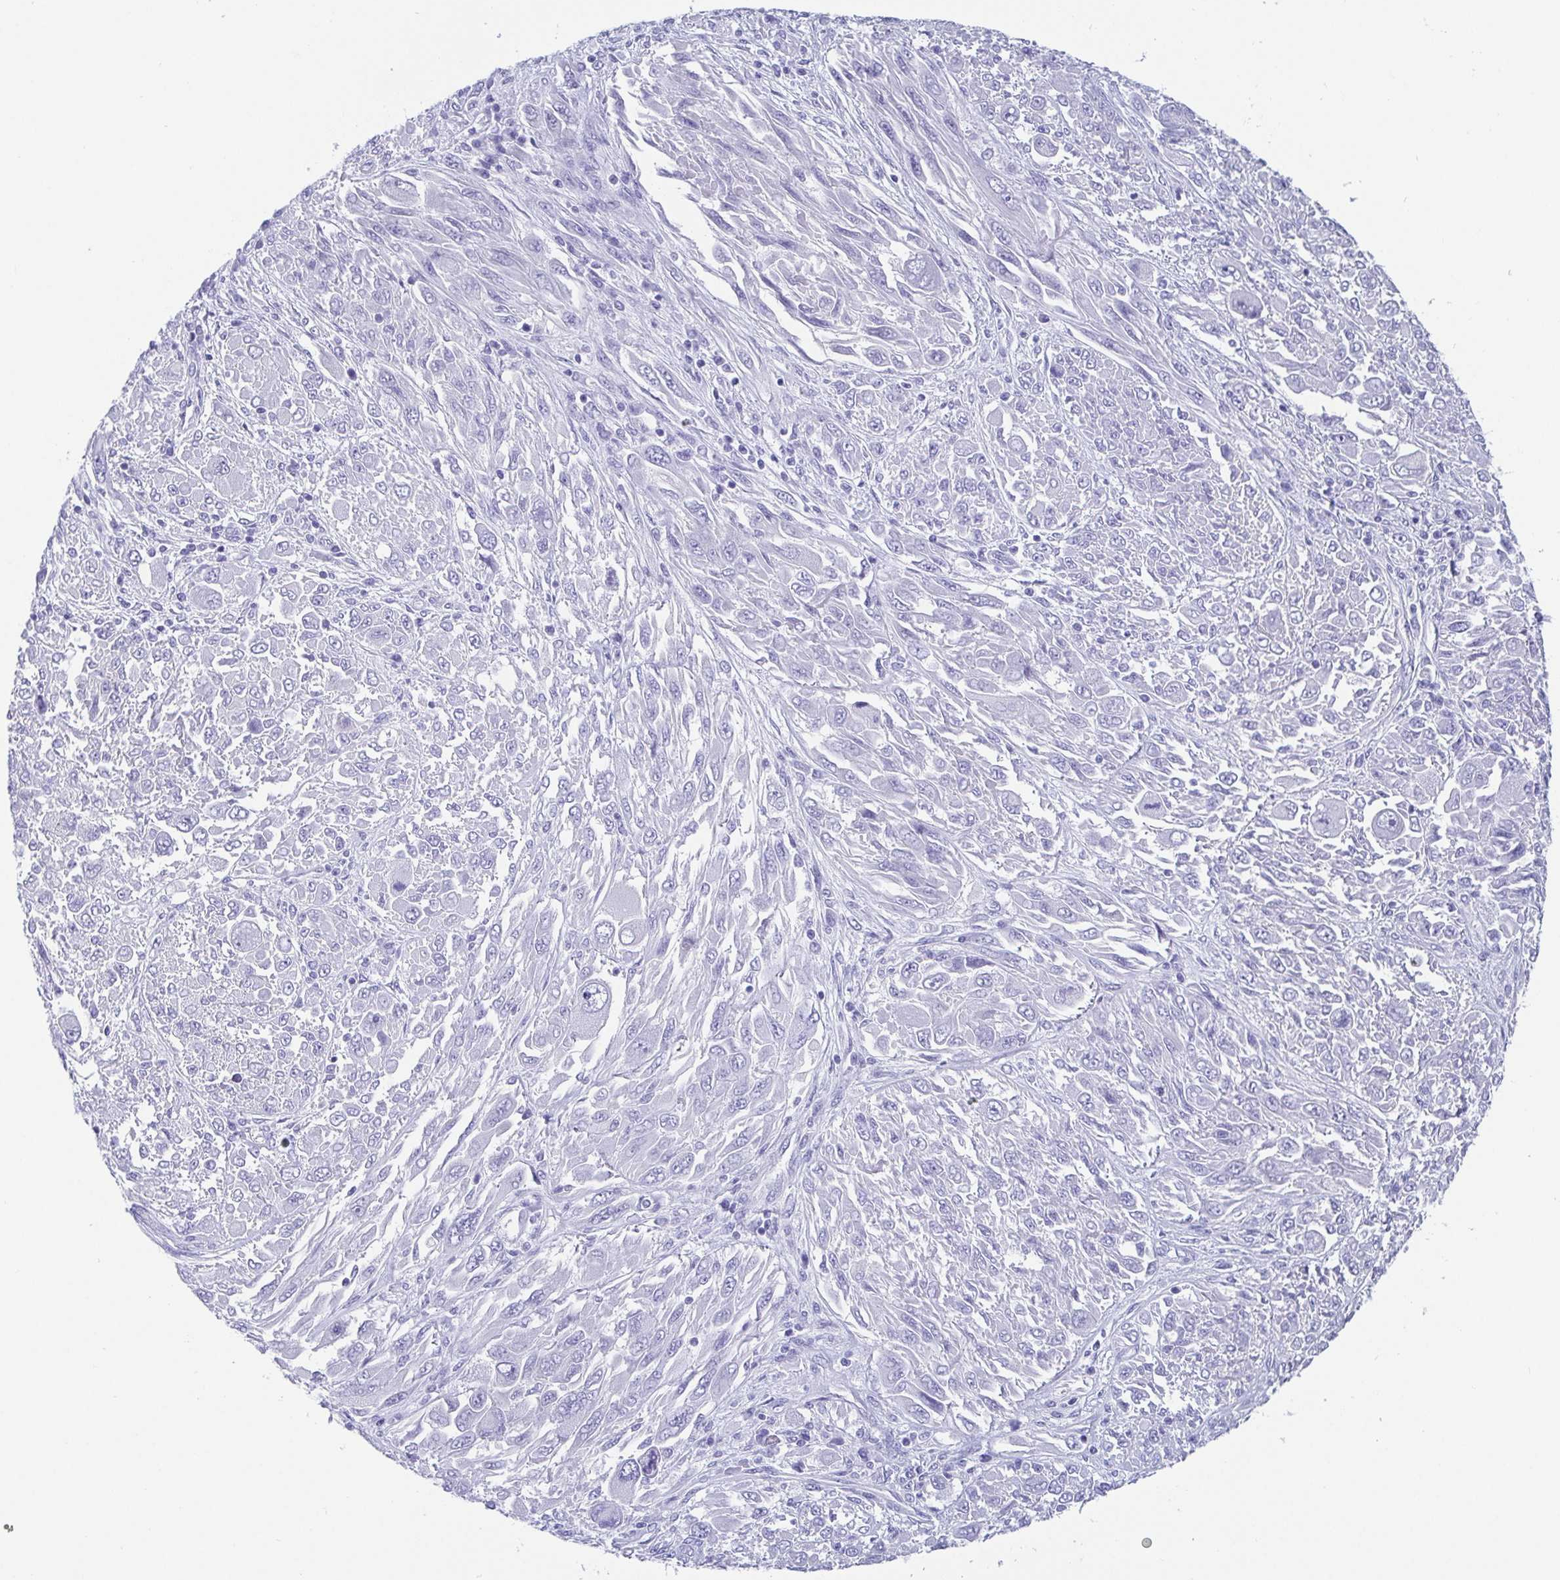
{"staining": {"intensity": "negative", "quantity": "none", "location": "none"}, "tissue": "melanoma", "cell_type": "Tumor cells", "image_type": "cancer", "snomed": [{"axis": "morphology", "description": "Malignant melanoma, NOS"}, {"axis": "topography", "description": "Skin"}], "caption": "A micrograph of malignant melanoma stained for a protein reveals no brown staining in tumor cells. (Immunohistochemistry, brightfield microscopy, high magnification).", "gene": "SCGN", "patient": {"sex": "female", "age": 91}}